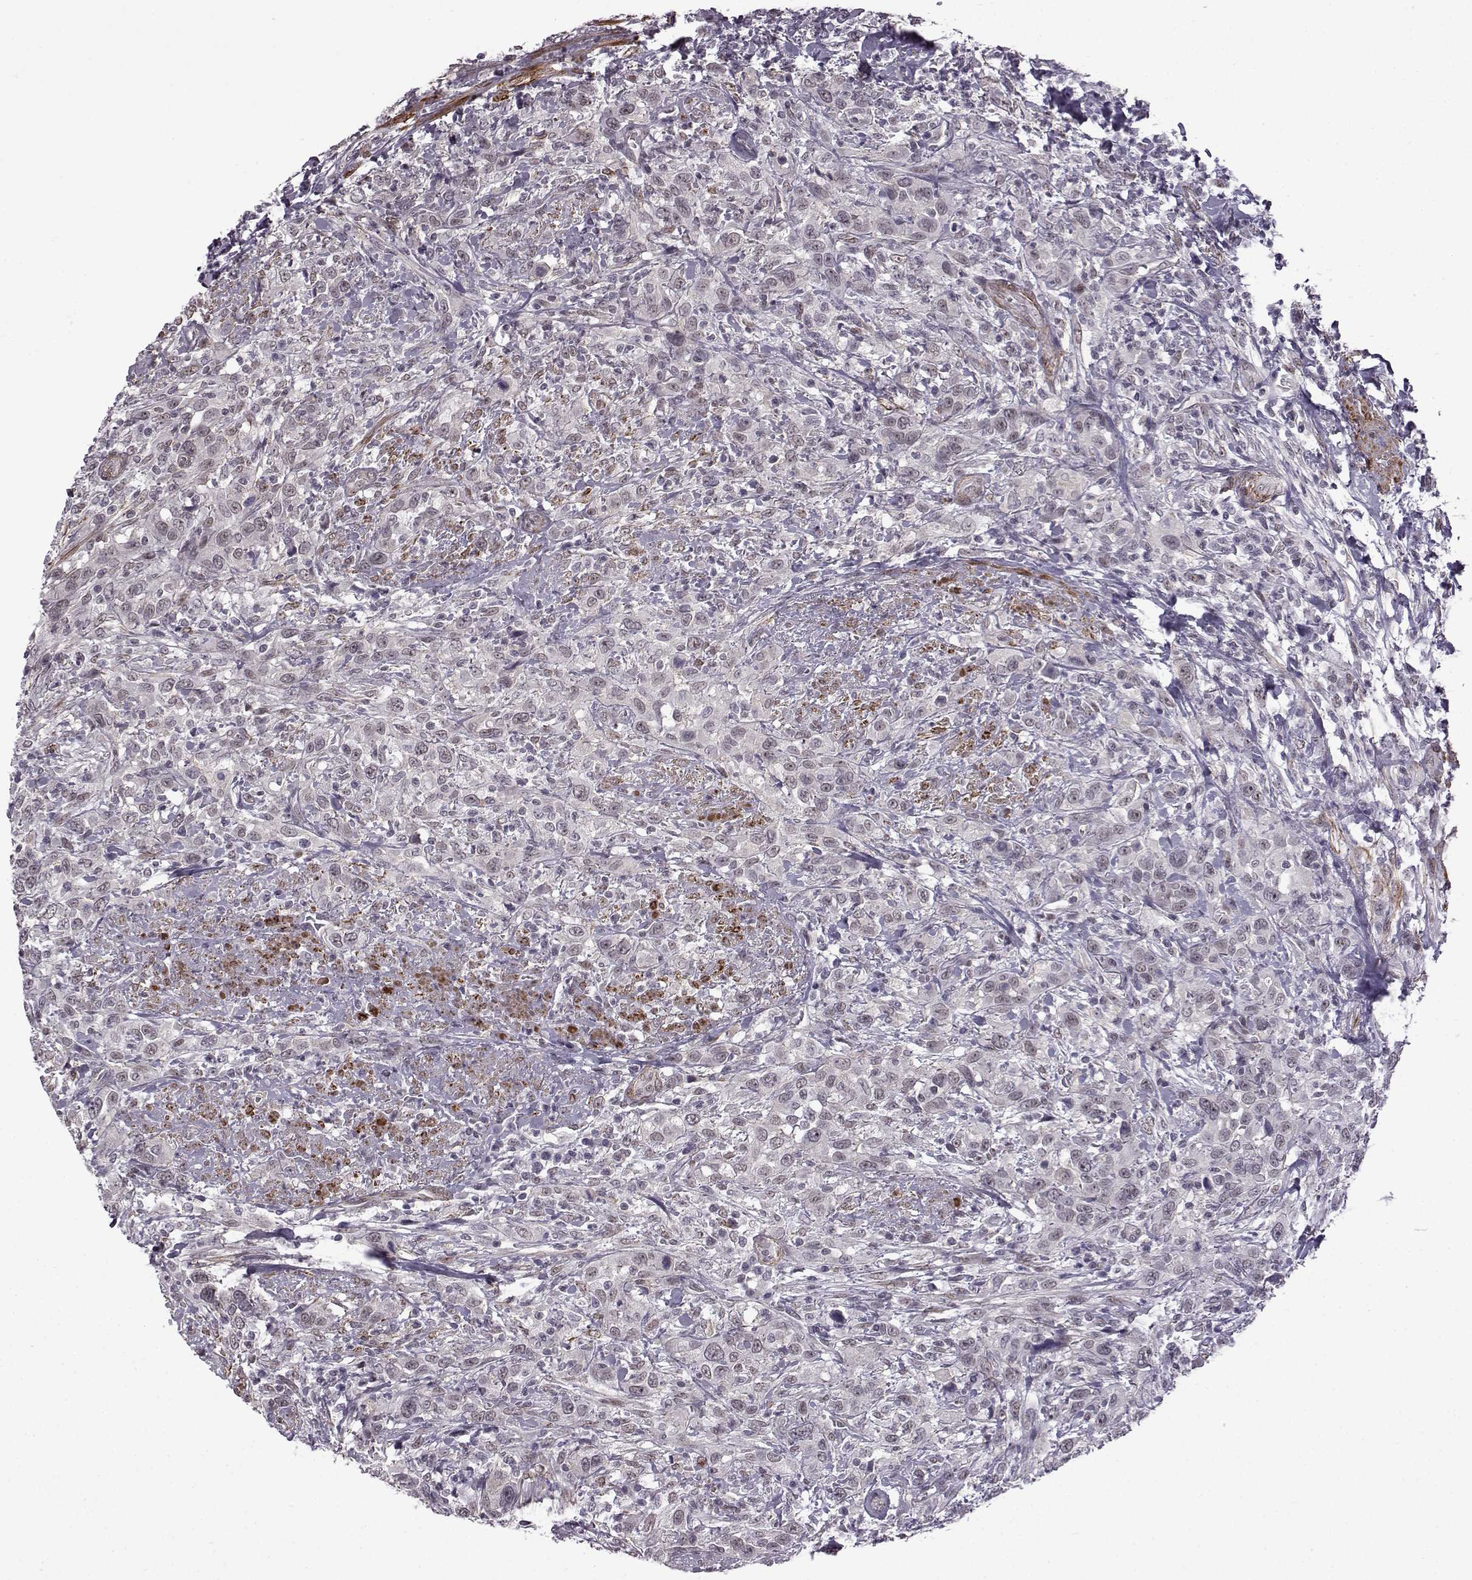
{"staining": {"intensity": "negative", "quantity": "none", "location": "none"}, "tissue": "urothelial cancer", "cell_type": "Tumor cells", "image_type": "cancer", "snomed": [{"axis": "morphology", "description": "Urothelial carcinoma, NOS"}, {"axis": "morphology", "description": "Urothelial carcinoma, High grade"}, {"axis": "topography", "description": "Urinary bladder"}], "caption": "Immunohistochemistry (IHC) histopathology image of urothelial carcinoma (high-grade) stained for a protein (brown), which demonstrates no staining in tumor cells. (DAB immunohistochemistry visualized using brightfield microscopy, high magnification).", "gene": "SYNPO2", "patient": {"sex": "female", "age": 64}}